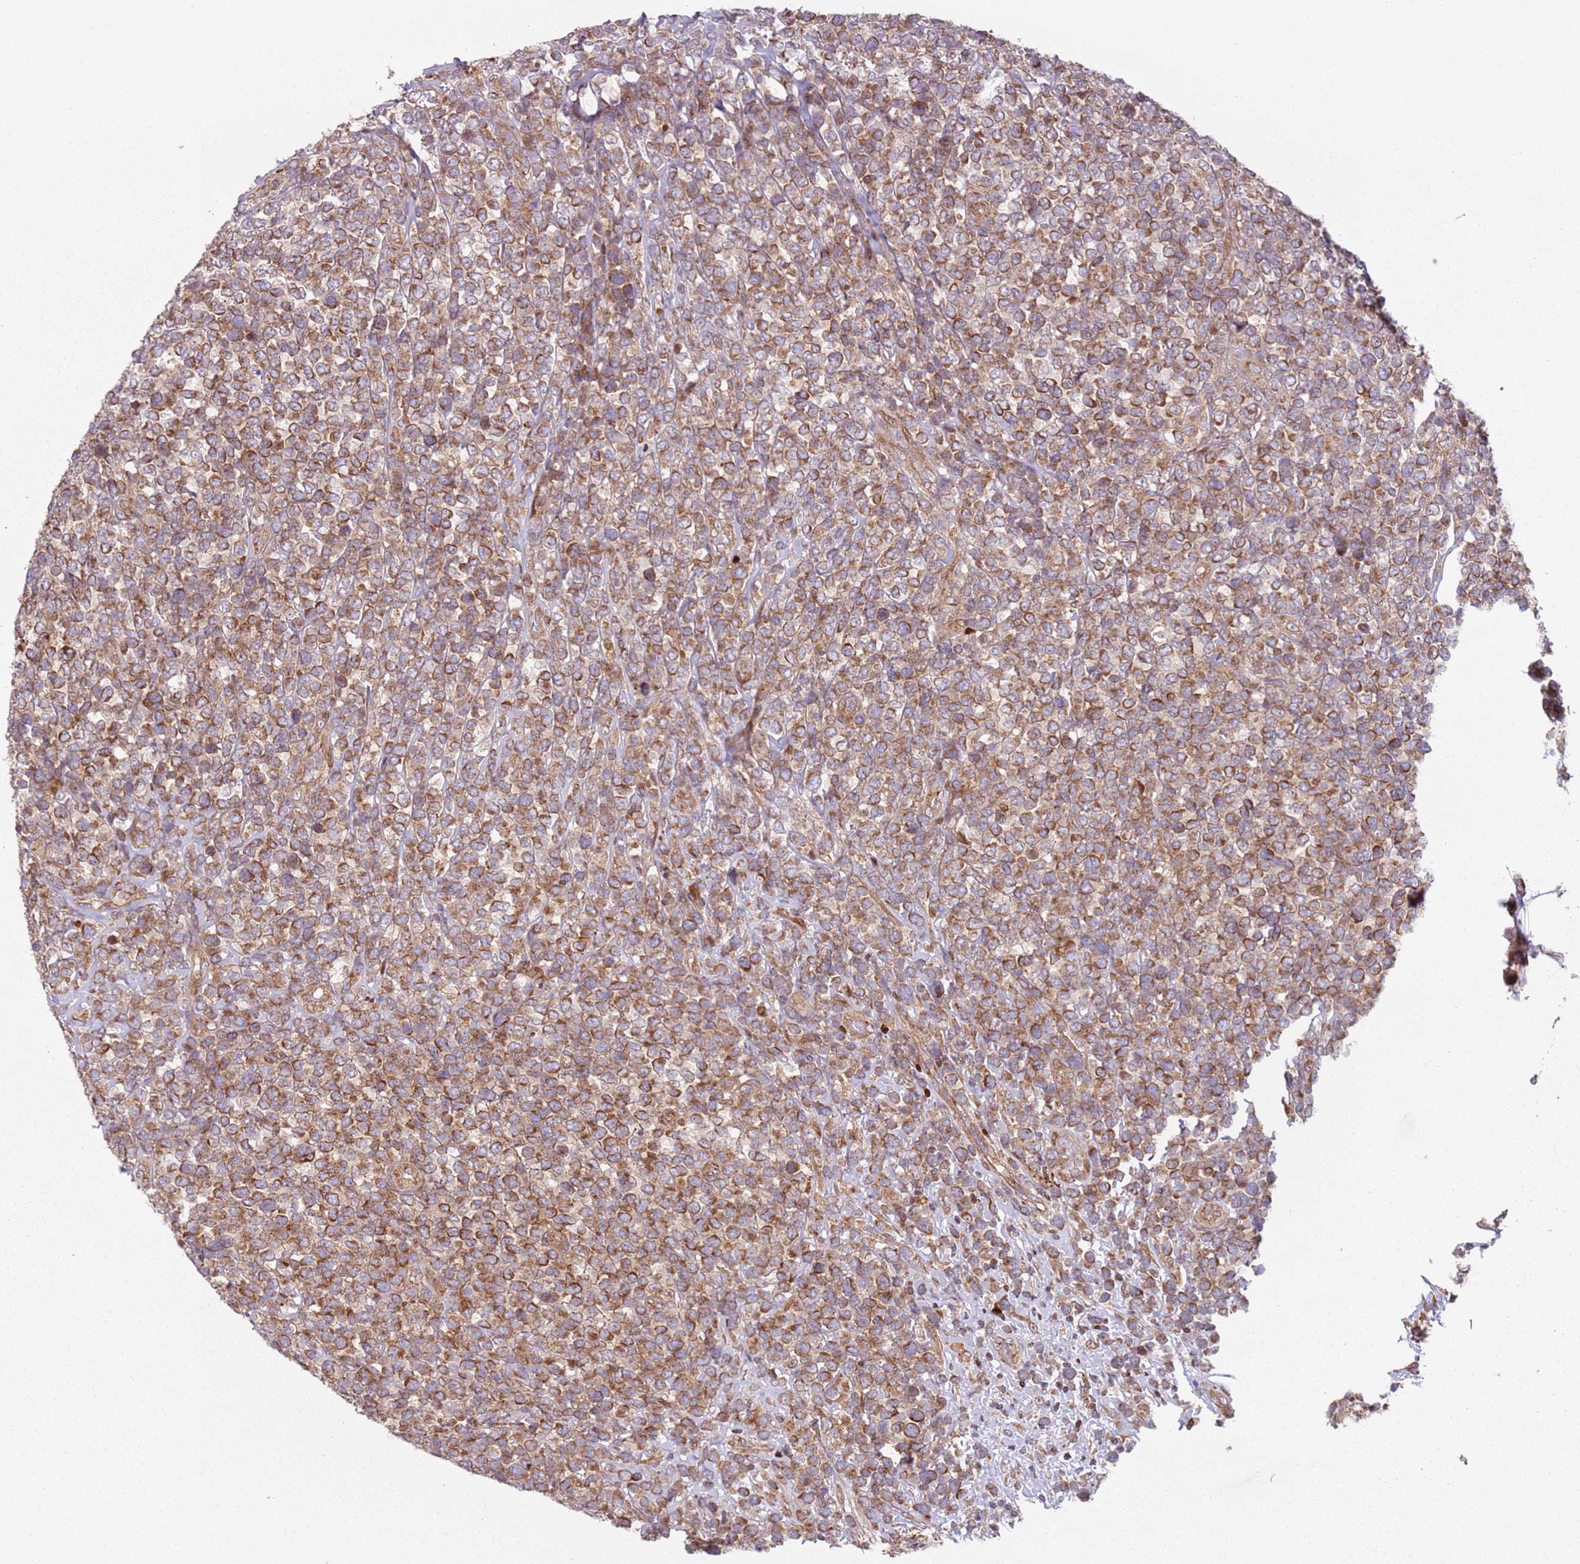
{"staining": {"intensity": "moderate", "quantity": ">75%", "location": "cytoplasmic/membranous"}, "tissue": "lymphoma", "cell_type": "Tumor cells", "image_type": "cancer", "snomed": [{"axis": "morphology", "description": "Malignant lymphoma, non-Hodgkin's type, High grade"}, {"axis": "topography", "description": "Soft tissue"}], "caption": "Lymphoma stained for a protein (brown) exhibits moderate cytoplasmic/membranous positive expression in approximately >75% of tumor cells.", "gene": "HNRNPLL", "patient": {"sex": "female", "age": 56}}